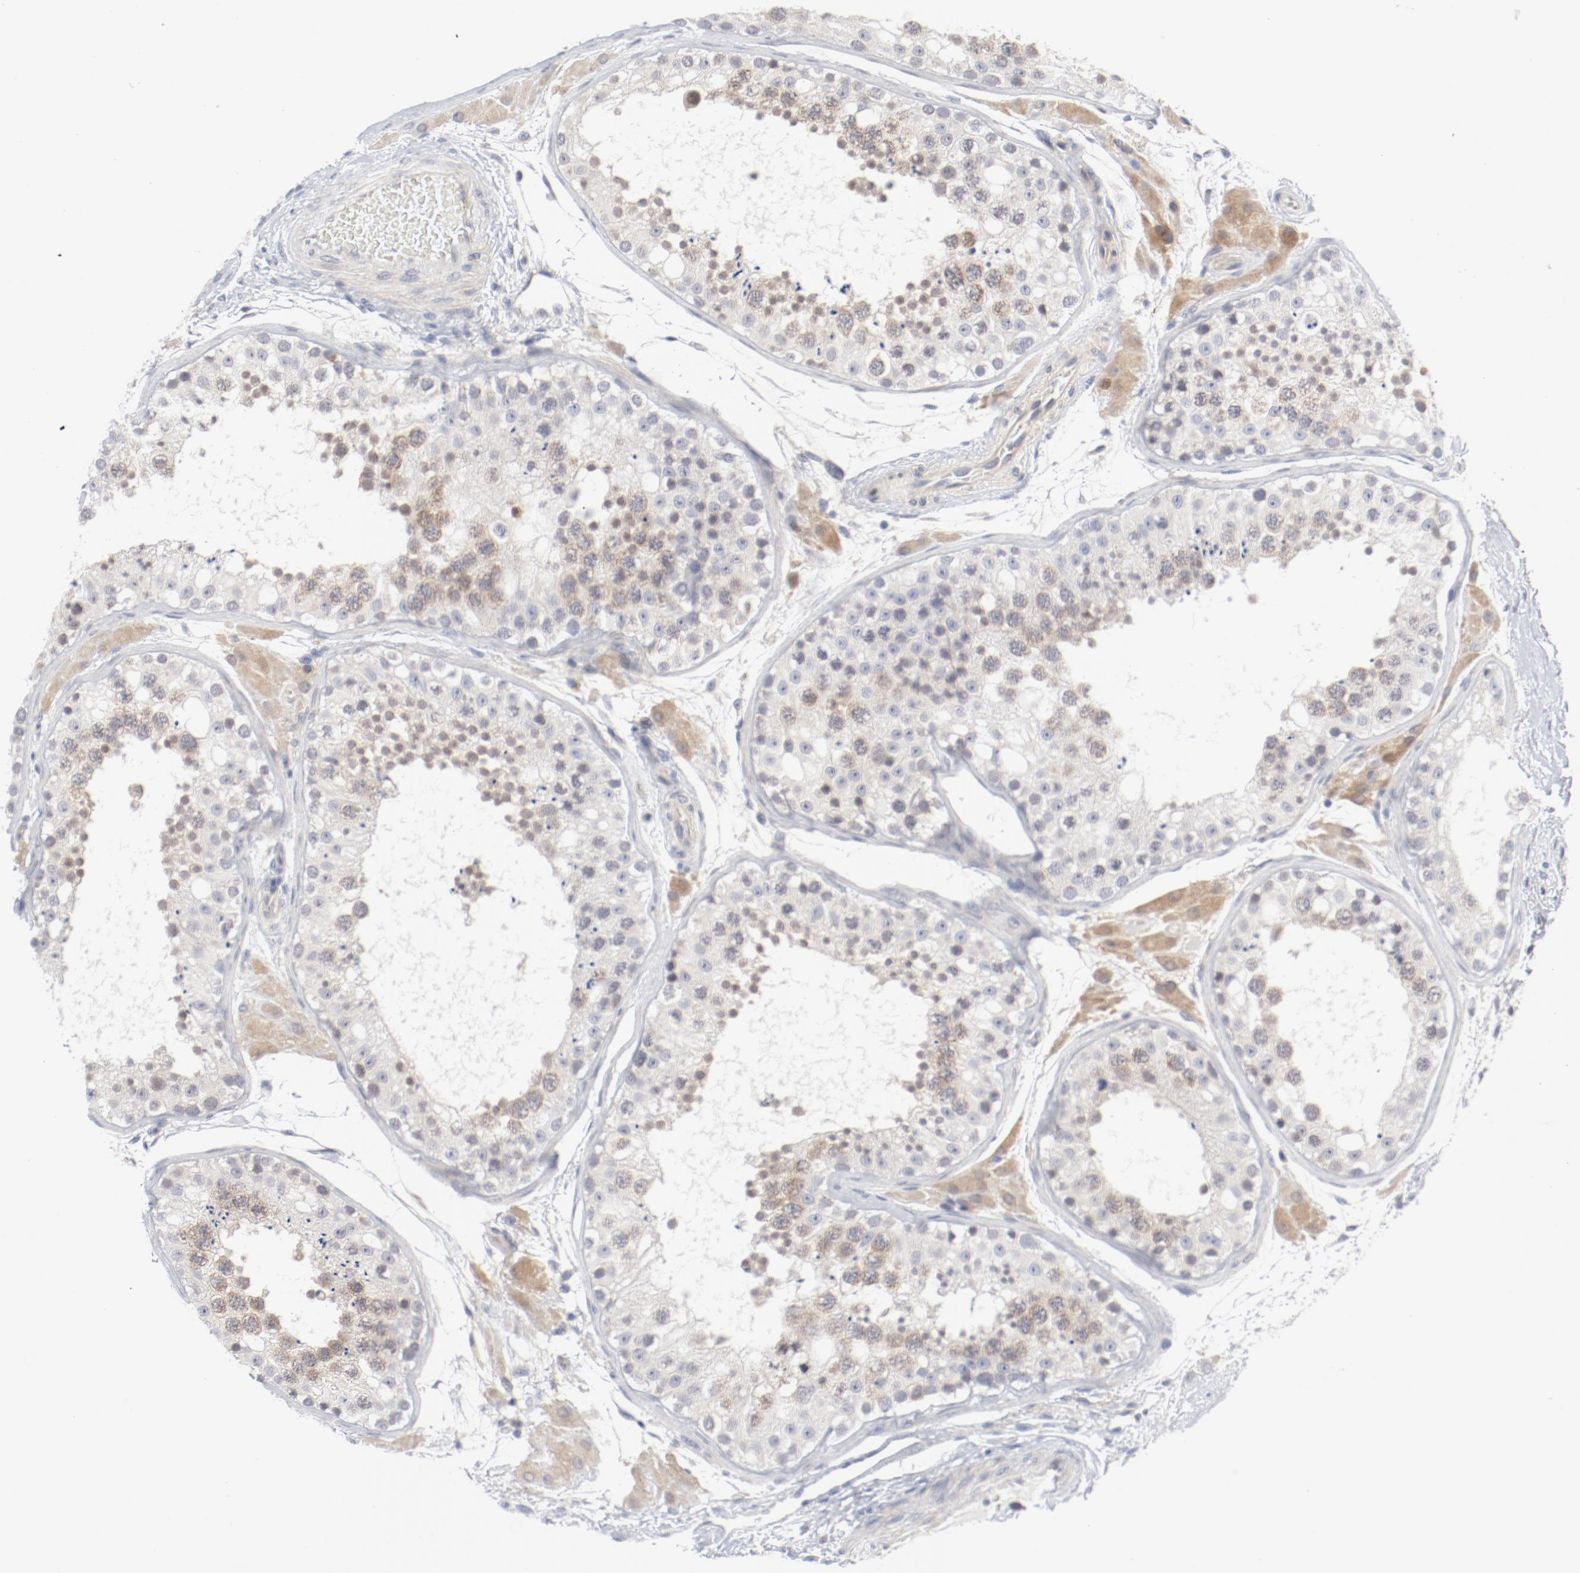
{"staining": {"intensity": "weak", "quantity": "25%-75%", "location": "cytoplasmic/membranous,nuclear"}, "tissue": "testis", "cell_type": "Cells in seminiferous ducts", "image_type": "normal", "snomed": [{"axis": "morphology", "description": "Normal tissue, NOS"}, {"axis": "topography", "description": "Testis"}], "caption": "This histopathology image shows immunohistochemistry (IHC) staining of unremarkable human testis, with low weak cytoplasmic/membranous,nuclear staining in about 25%-75% of cells in seminiferous ducts.", "gene": "BAD", "patient": {"sex": "male", "age": 26}}